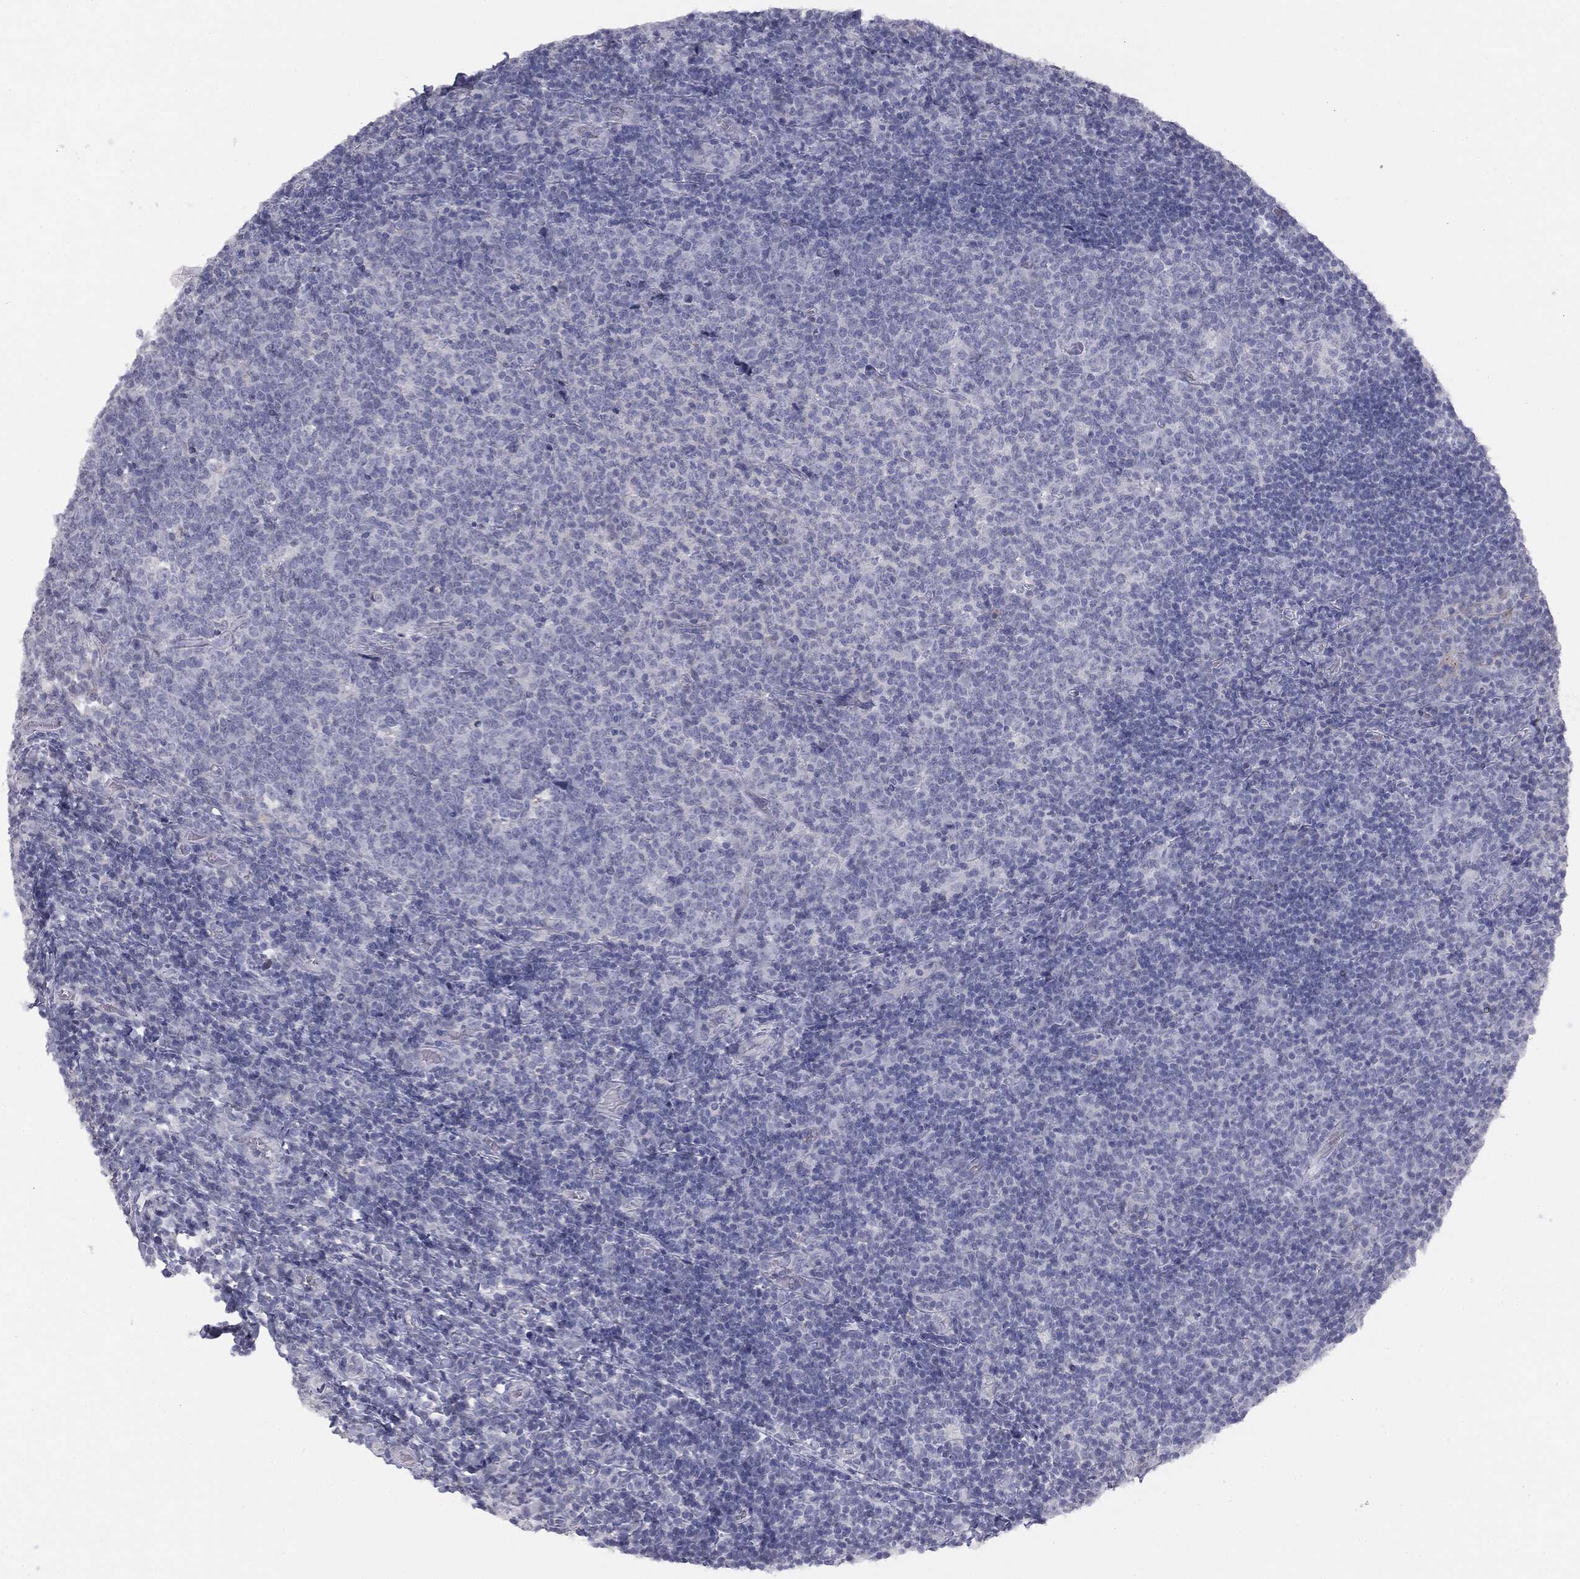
{"staining": {"intensity": "negative", "quantity": "none", "location": "none"}, "tissue": "tonsil", "cell_type": "Germinal center cells", "image_type": "normal", "snomed": [{"axis": "morphology", "description": "Normal tissue, NOS"}, {"axis": "topography", "description": "Tonsil"}], "caption": "This is an IHC photomicrograph of benign tonsil. There is no expression in germinal center cells.", "gene": "MUC1", "patient": {"sex": "female", "age": 5}}